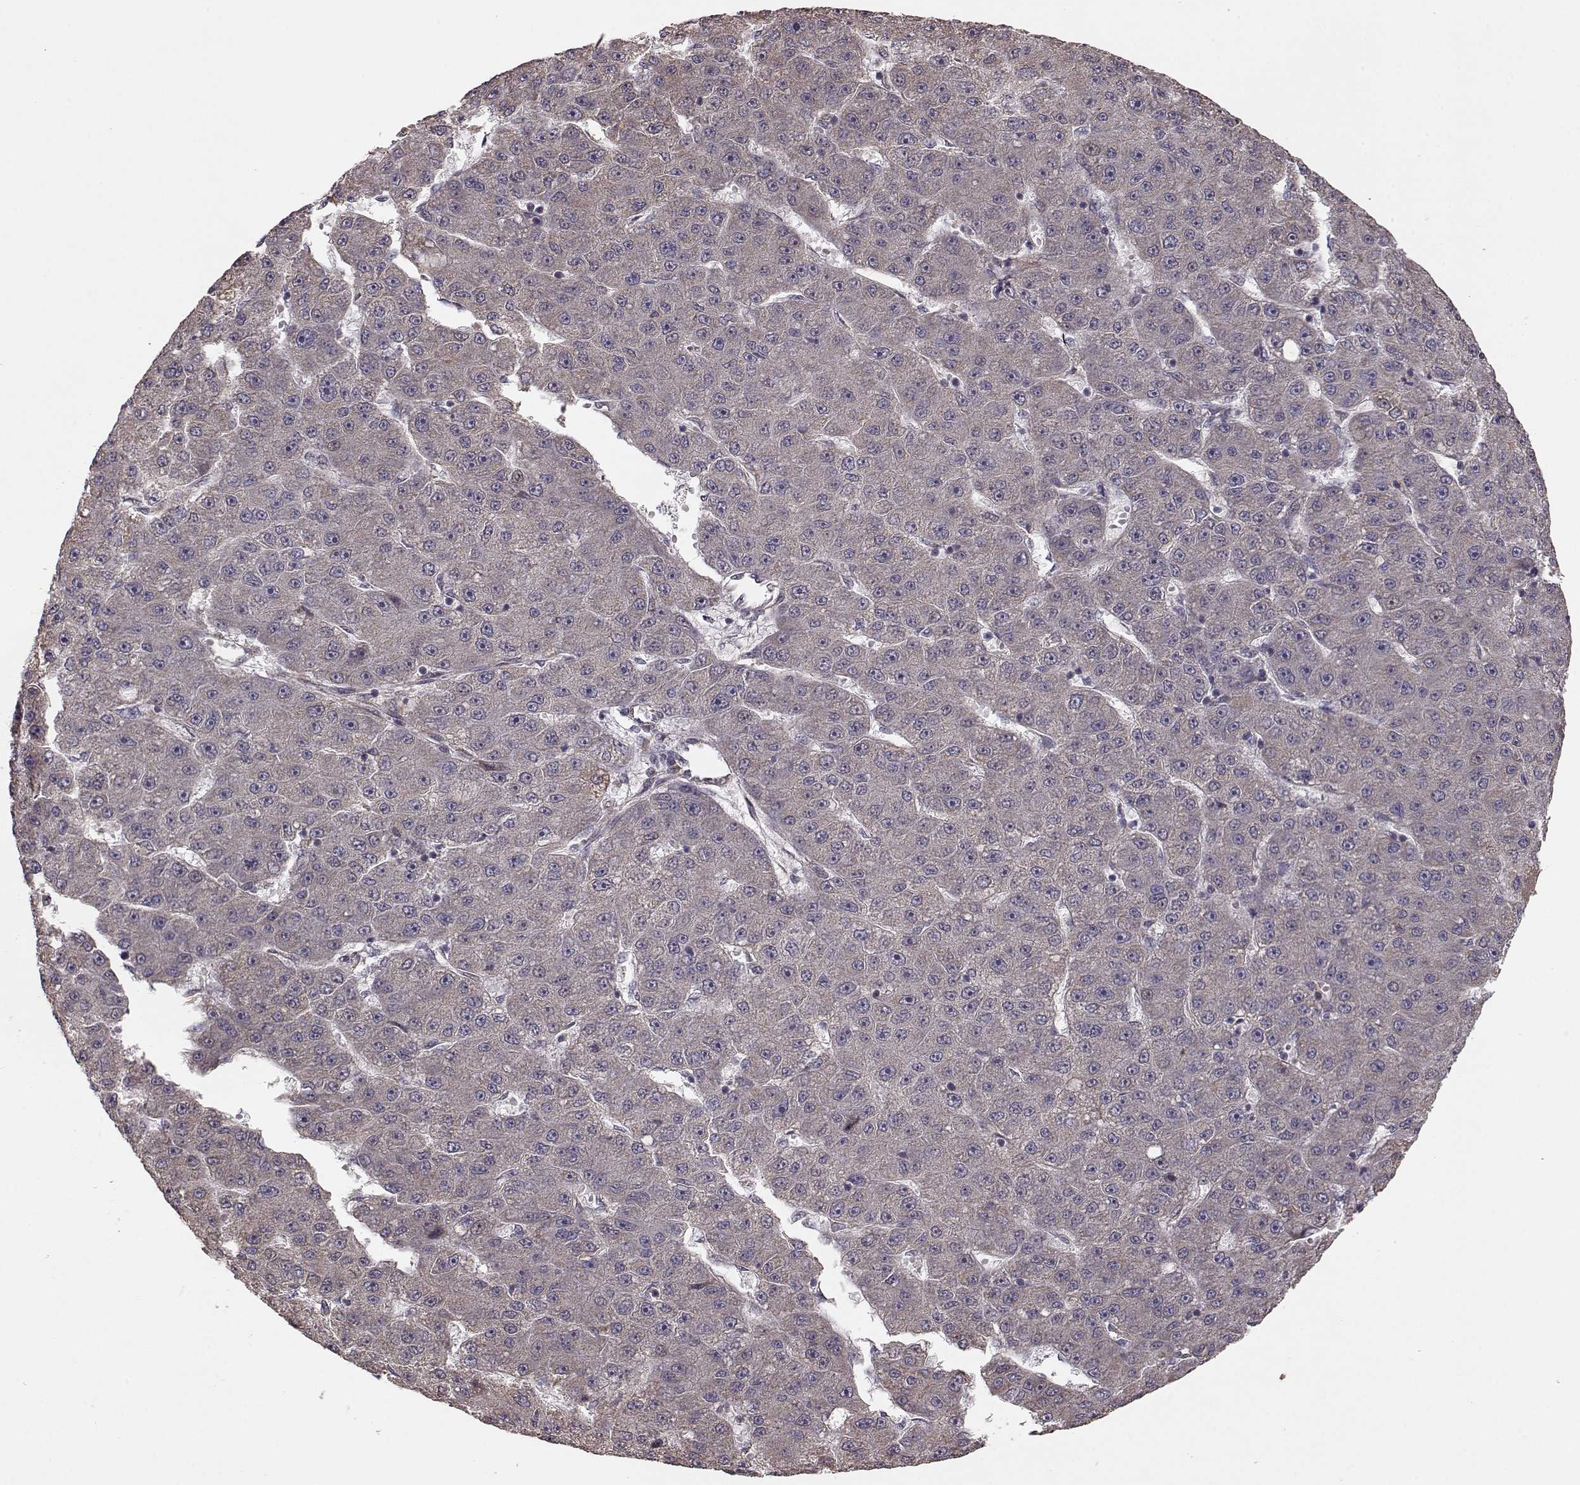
{"staining": {"intensity": "negative", "quantity": "none", "location": "none"}, "tissue": "liver cancer", "cell_type": "Tumor cells", "image_type": "cancer", "snomed": [{"axis": "morphology", "description": "Carcinoma, Hepatocellular, NOS"}, {"axis": "topography", "description": "Liver"}], "caption": "Immunohistochemistry (IHC) image of human liver cancer (hepatocellular carcinoma) stained for a protein (brown), which exhibits no positivity in tumor cells.", "gene": "BACH2", "patient": {"sex": "male", "age": 67}}